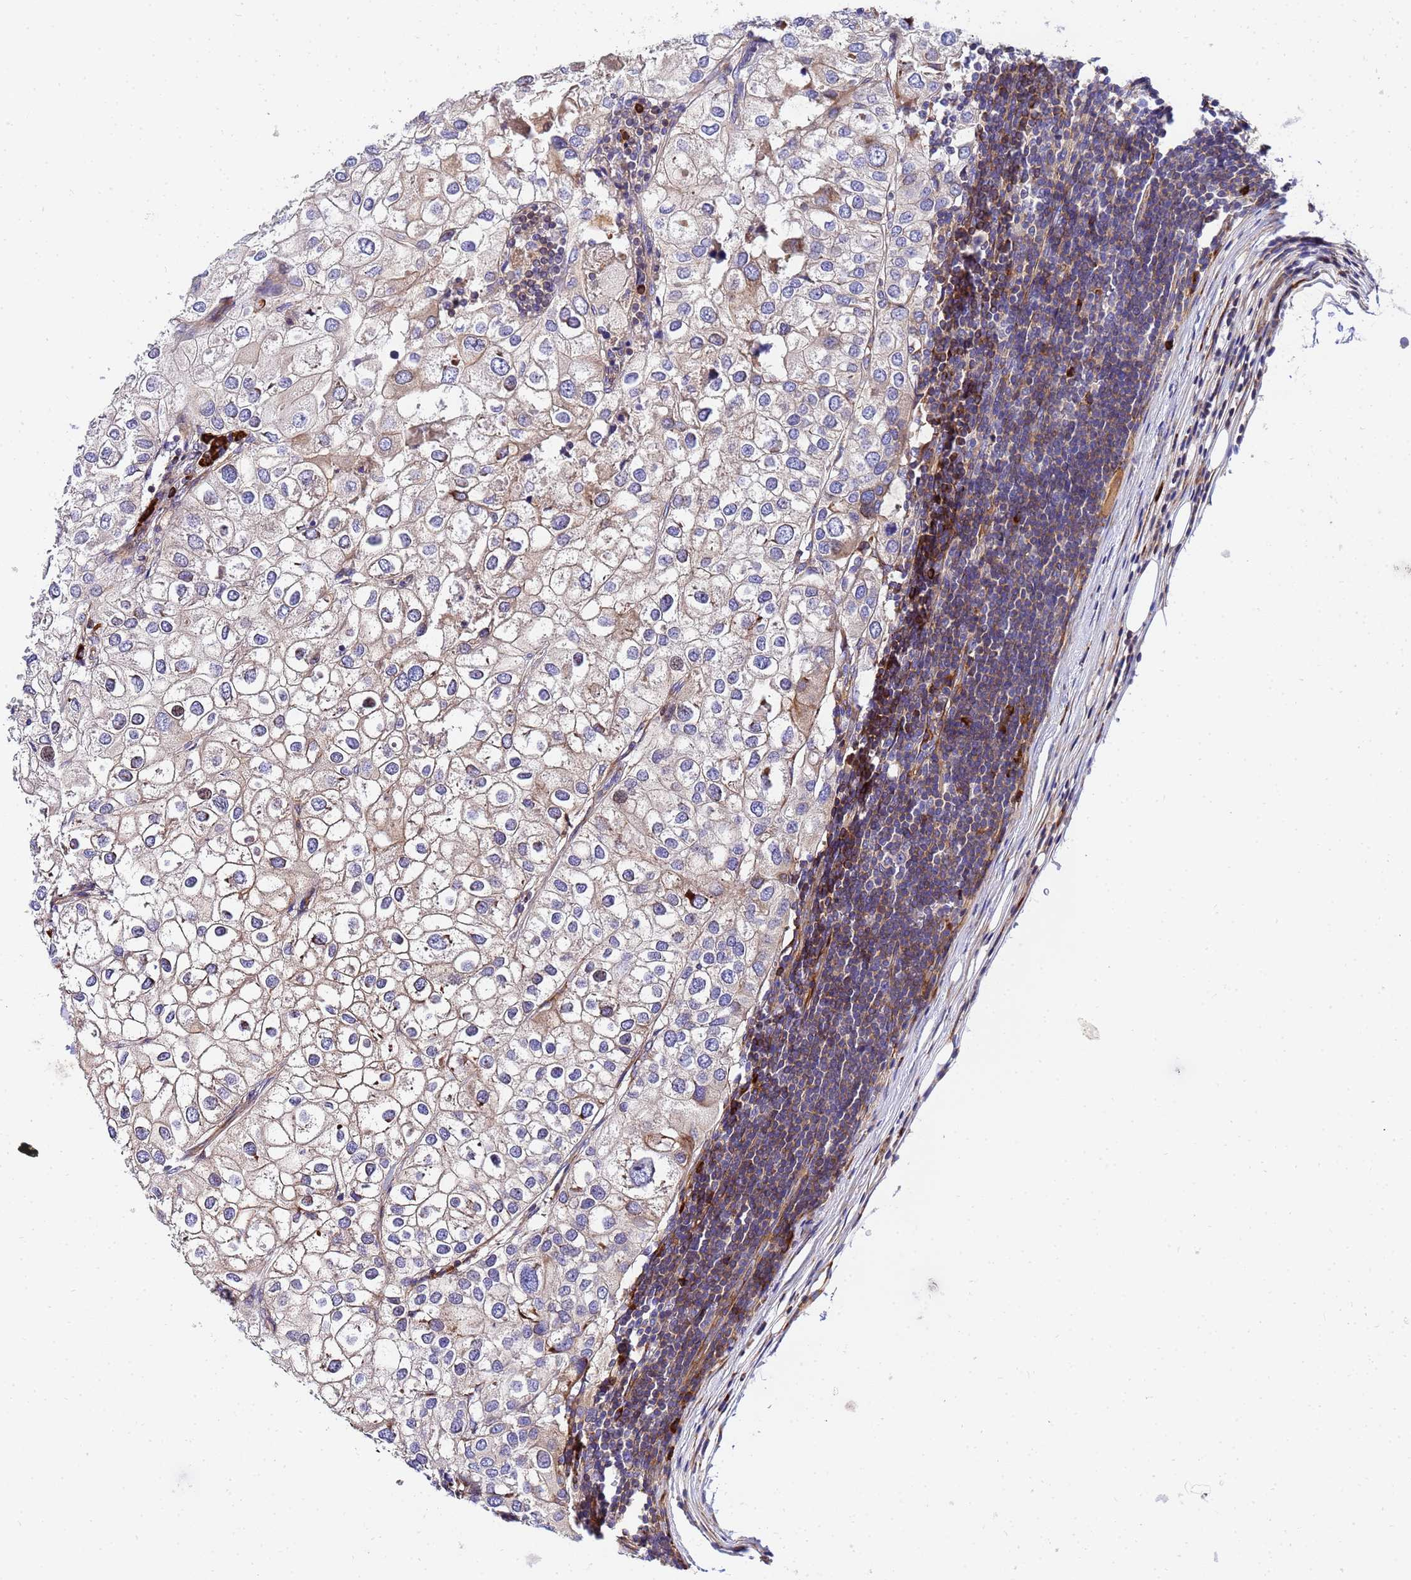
{"staining": {"intensity": "weak", "quantity": "<25%", "location": "cytoplasmic/membranous"}, "tissue": "urothelial cancer", "cell_type": "Tumor cells", "image_type": "cancer", "snomed": [{"axis": "morphology", "description": "Urothelial carcinoma, High grade"}, {"axis": "topography", "description": "Urinary bladder"}], "caption": "IHC of high-grade urothelial carcinoma shows no staining in tumor cells. (DAB immunohistochemistry visualized using brightfield microscopy, high magnification).", "gene": "POM121", "patient": {"sex": "male", "age": 64}}